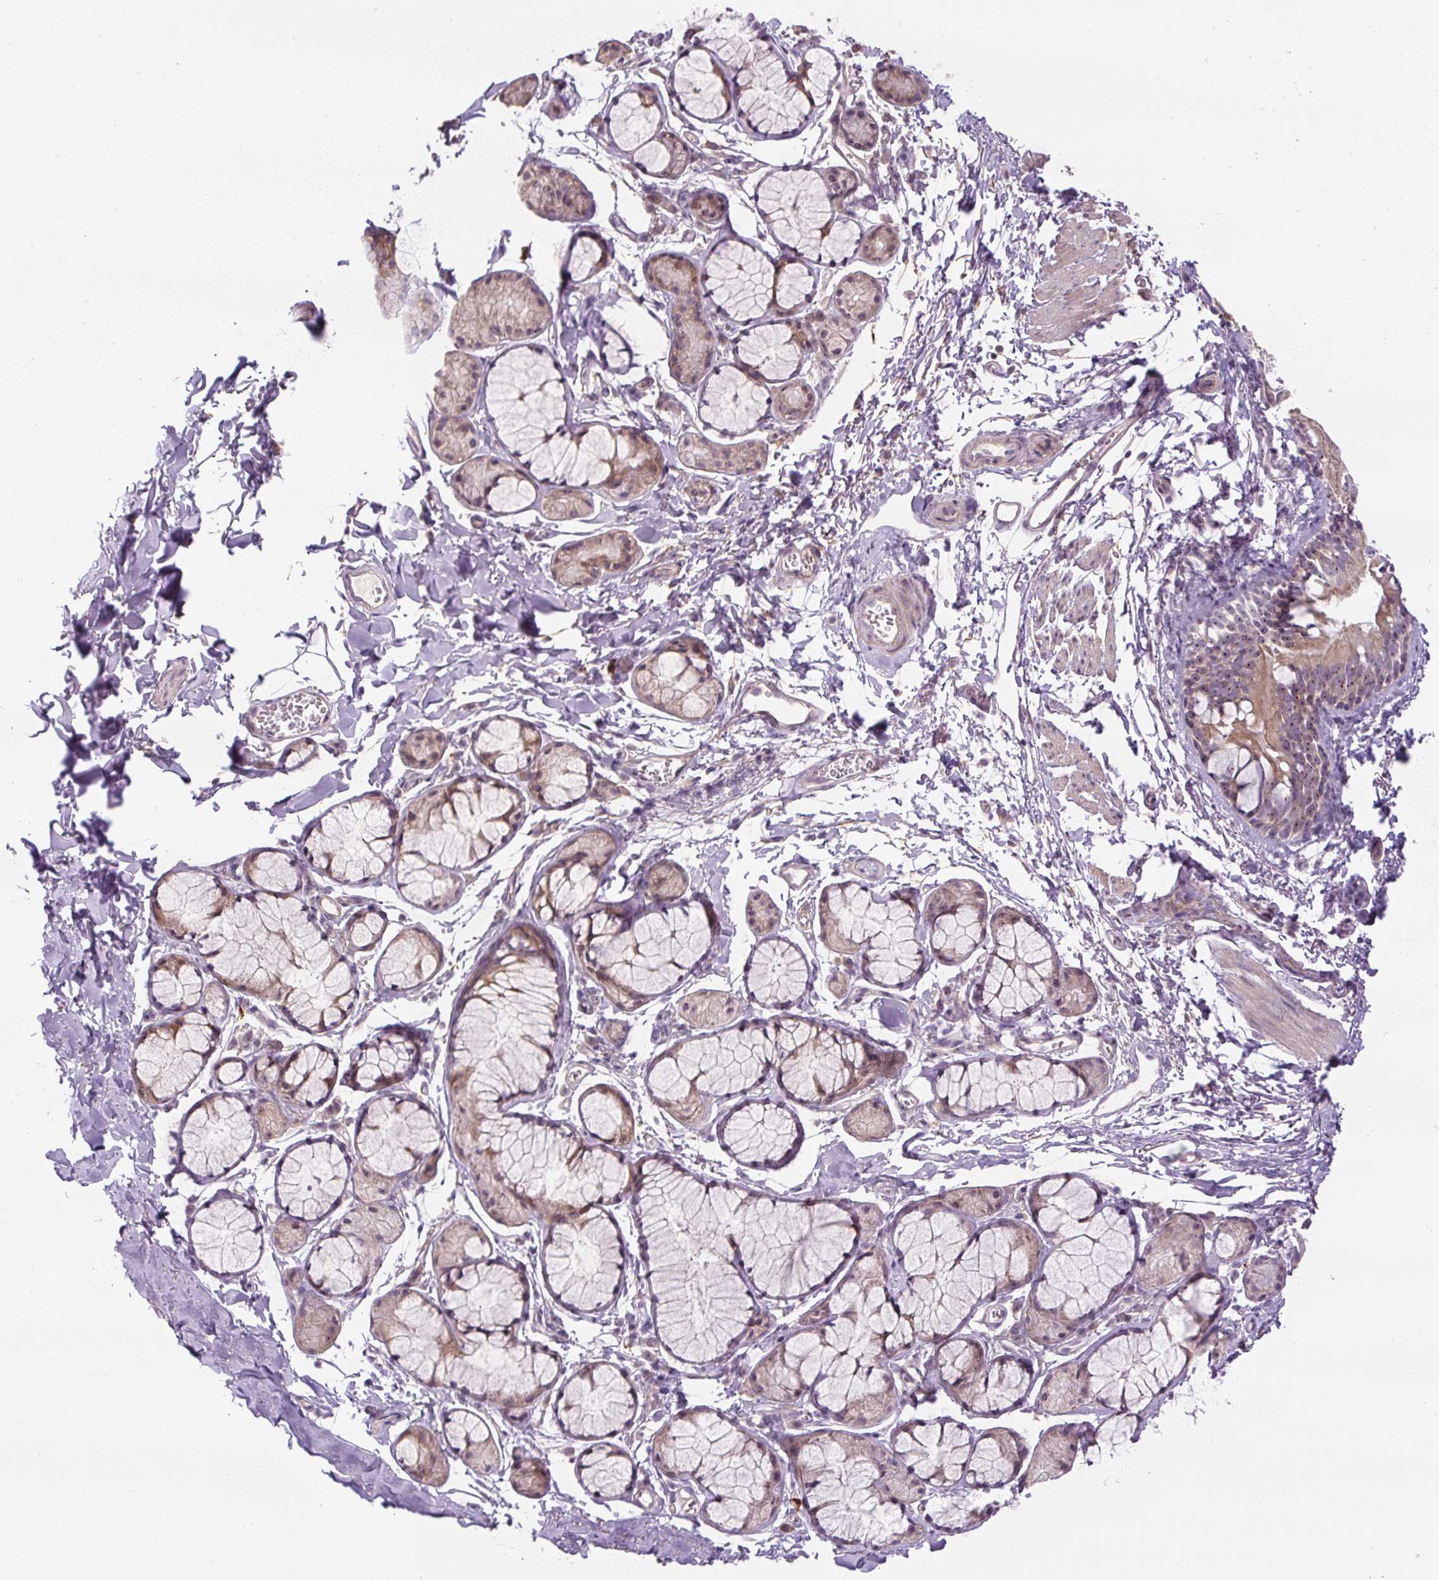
{"staining": {"intensity": "negative", "quantity": "none", "location": "none"}, "tissue": "soft tissue", "cell_type": "Fibroblasts", "image_type": "normal", "snomed": [{"axis": "morphology", "description": "Normal tissue, NOS"}, {"axis": "topography", "description": "Cartilage tissue"}, {"axis": "topography", "description": "Bronchus"}, {"axis": "topography", "description": "Peripheral nerve tissue"}], "caption": "DAB (3,3'-diaminobenzidine) immunohistochemical staining of benign soft tissue shows no significant staining in fibroblasts. Nuclei are stained in blue.", "gene": "TMEM151B", "patient": {"sex": "female", "age": 59}}